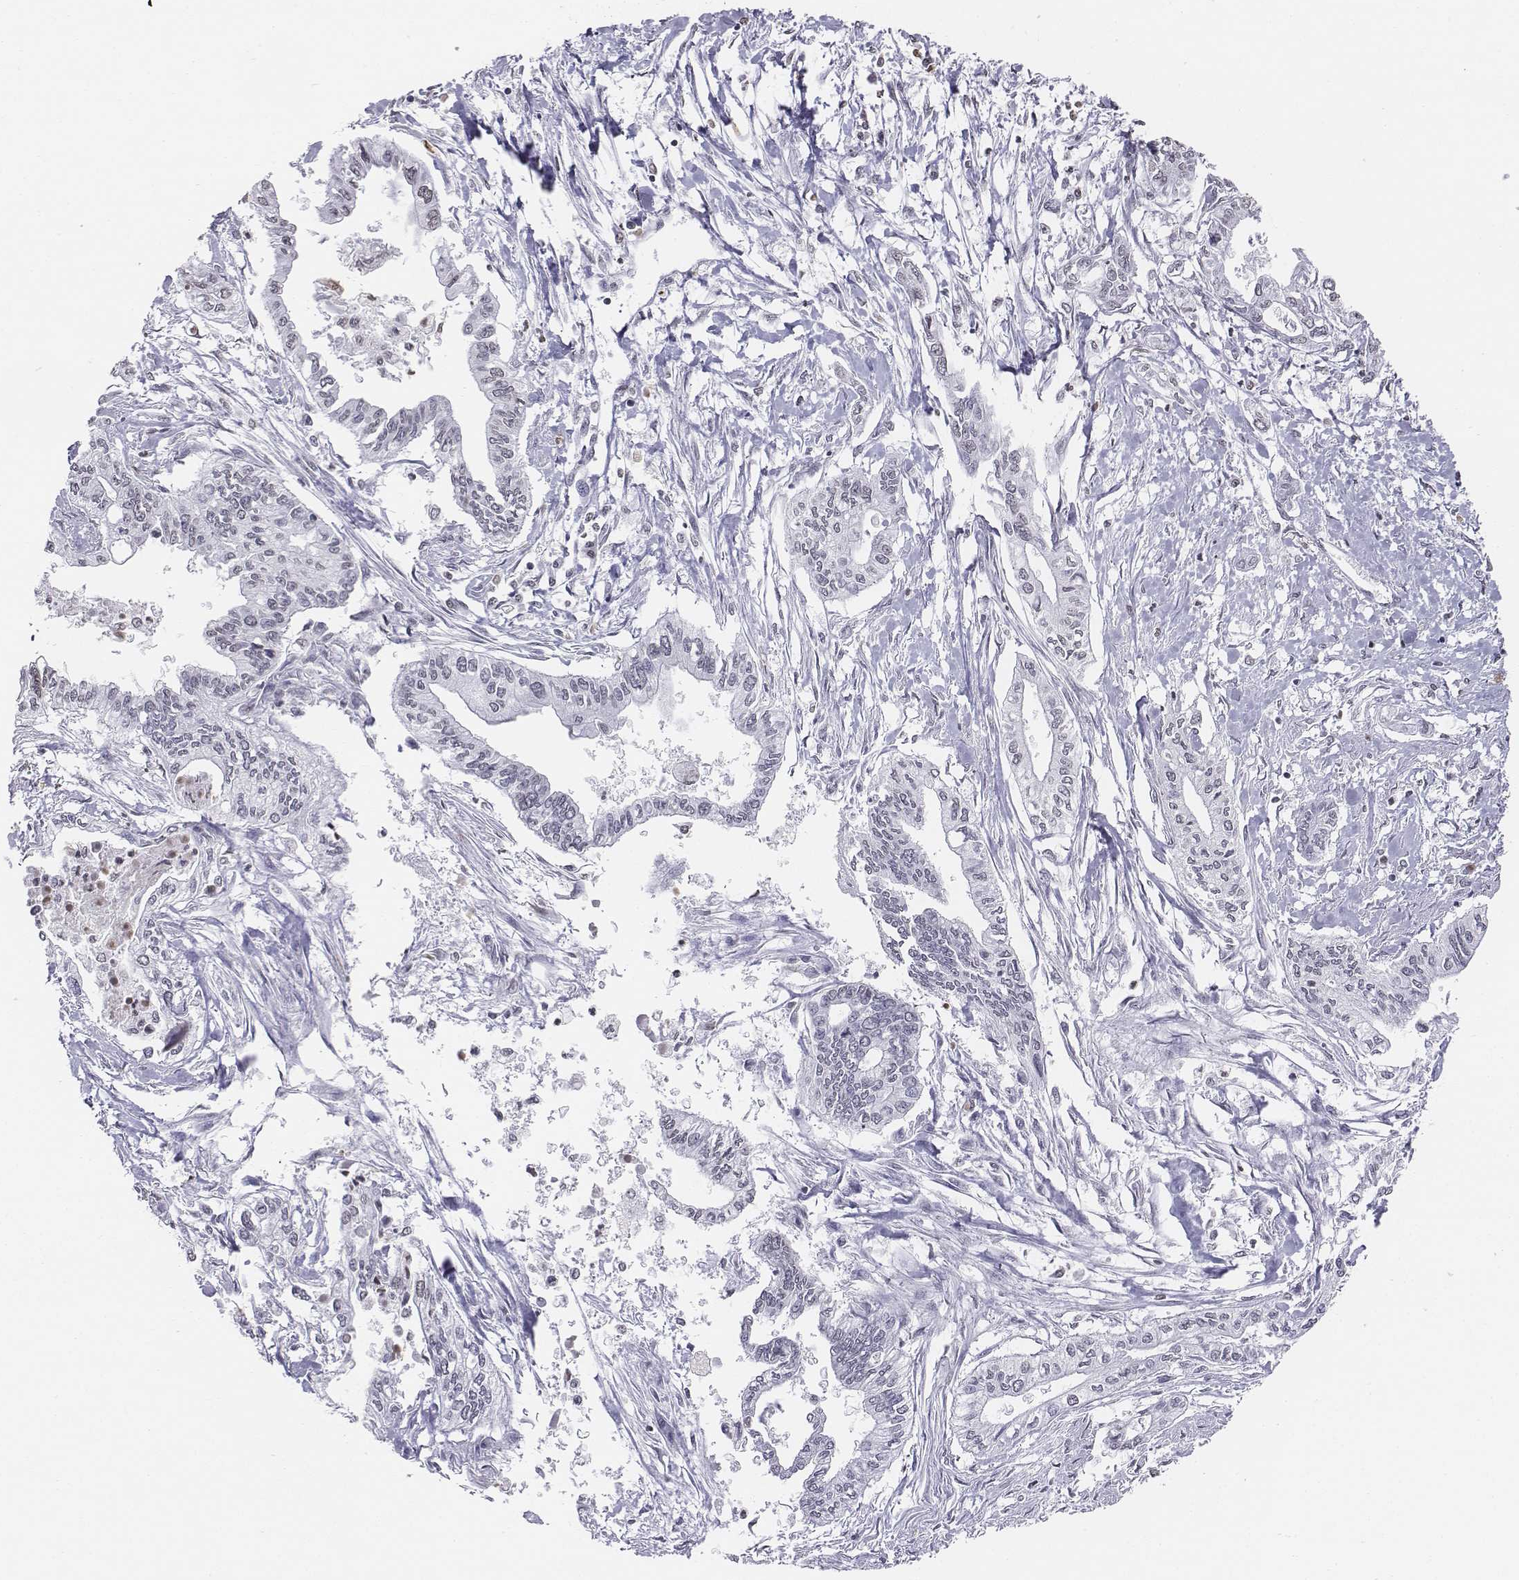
{"staining": {"intensity": "negative", "quantity": "none", "location": "none"}, "tissue": "pancreatic cancer", "cell_type": "Tumor cells", "image_type": "cancer", "snomed": [{"axis": "morphology", "description": "Adenocarcinoma, NOS"}, {"axis": "topography", "description": "Pancreas"}], "caption": "This is an IHC image of human adenocarcinoma (pancreatic). There is no positivity in tumor cells.", "gene": "BARHL1", "patient": {"sex": "male", "age": 60}}